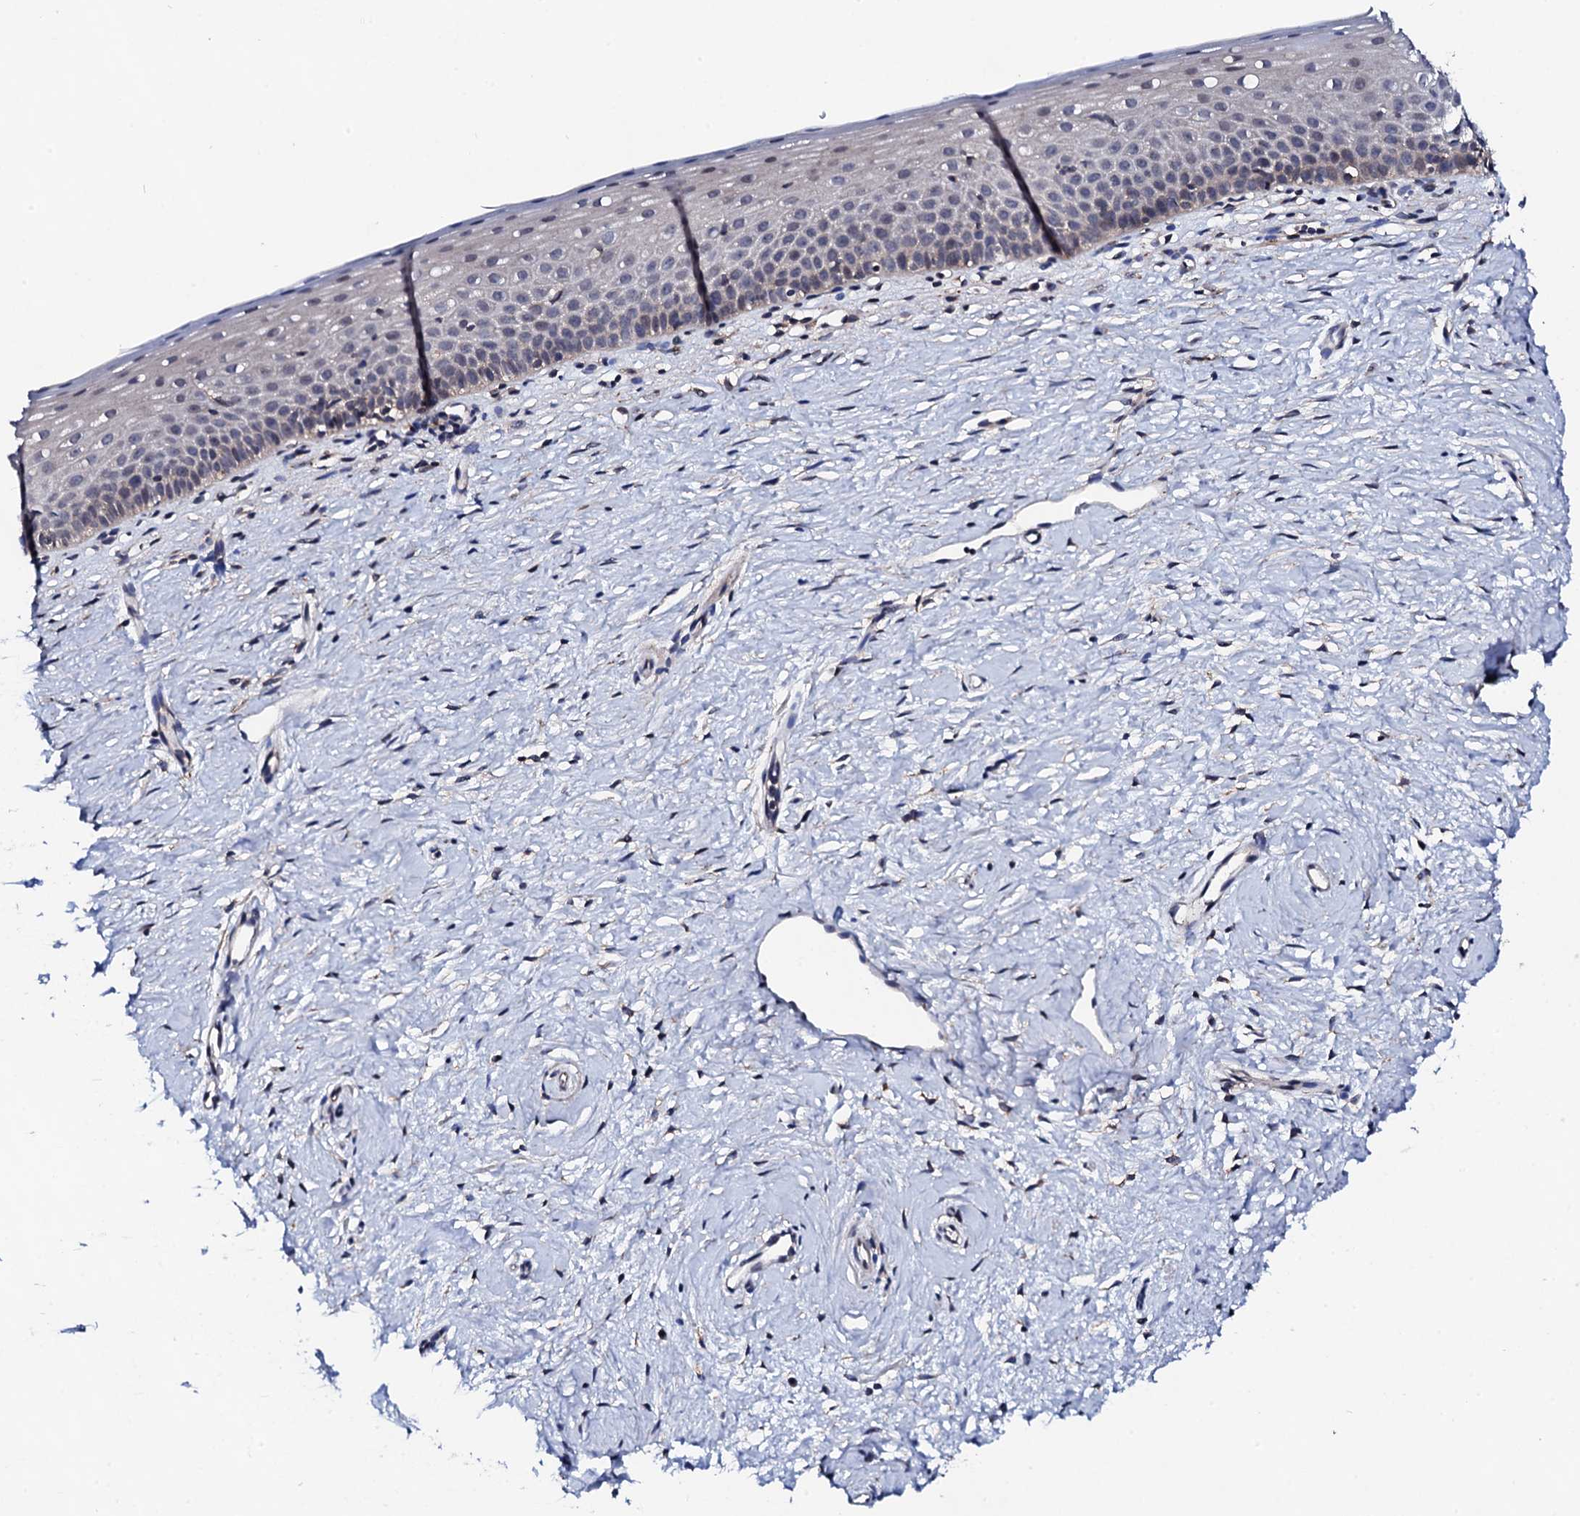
{"staining": {"intensity": "weak", "quantity": "25%-75%", "location": "cytoplasmic/membranous,nuclear"}, "tissue": "cervix", "cell_type": "Glandular cells", "image_type": "normal", "snomed": [{"axis": "morphology", "description": "Normal tissue, NOS"}, {"axis": "topography", "description": "Cervix"}], "caption": "Glandular cells demonstrate low levels of weak cytoplasmic/membranous,nuclear positivity in about 25%-75% of cells in normal human cervix.", "gene": "EDC3", "patient": {"sex": "female", "age": 57}}